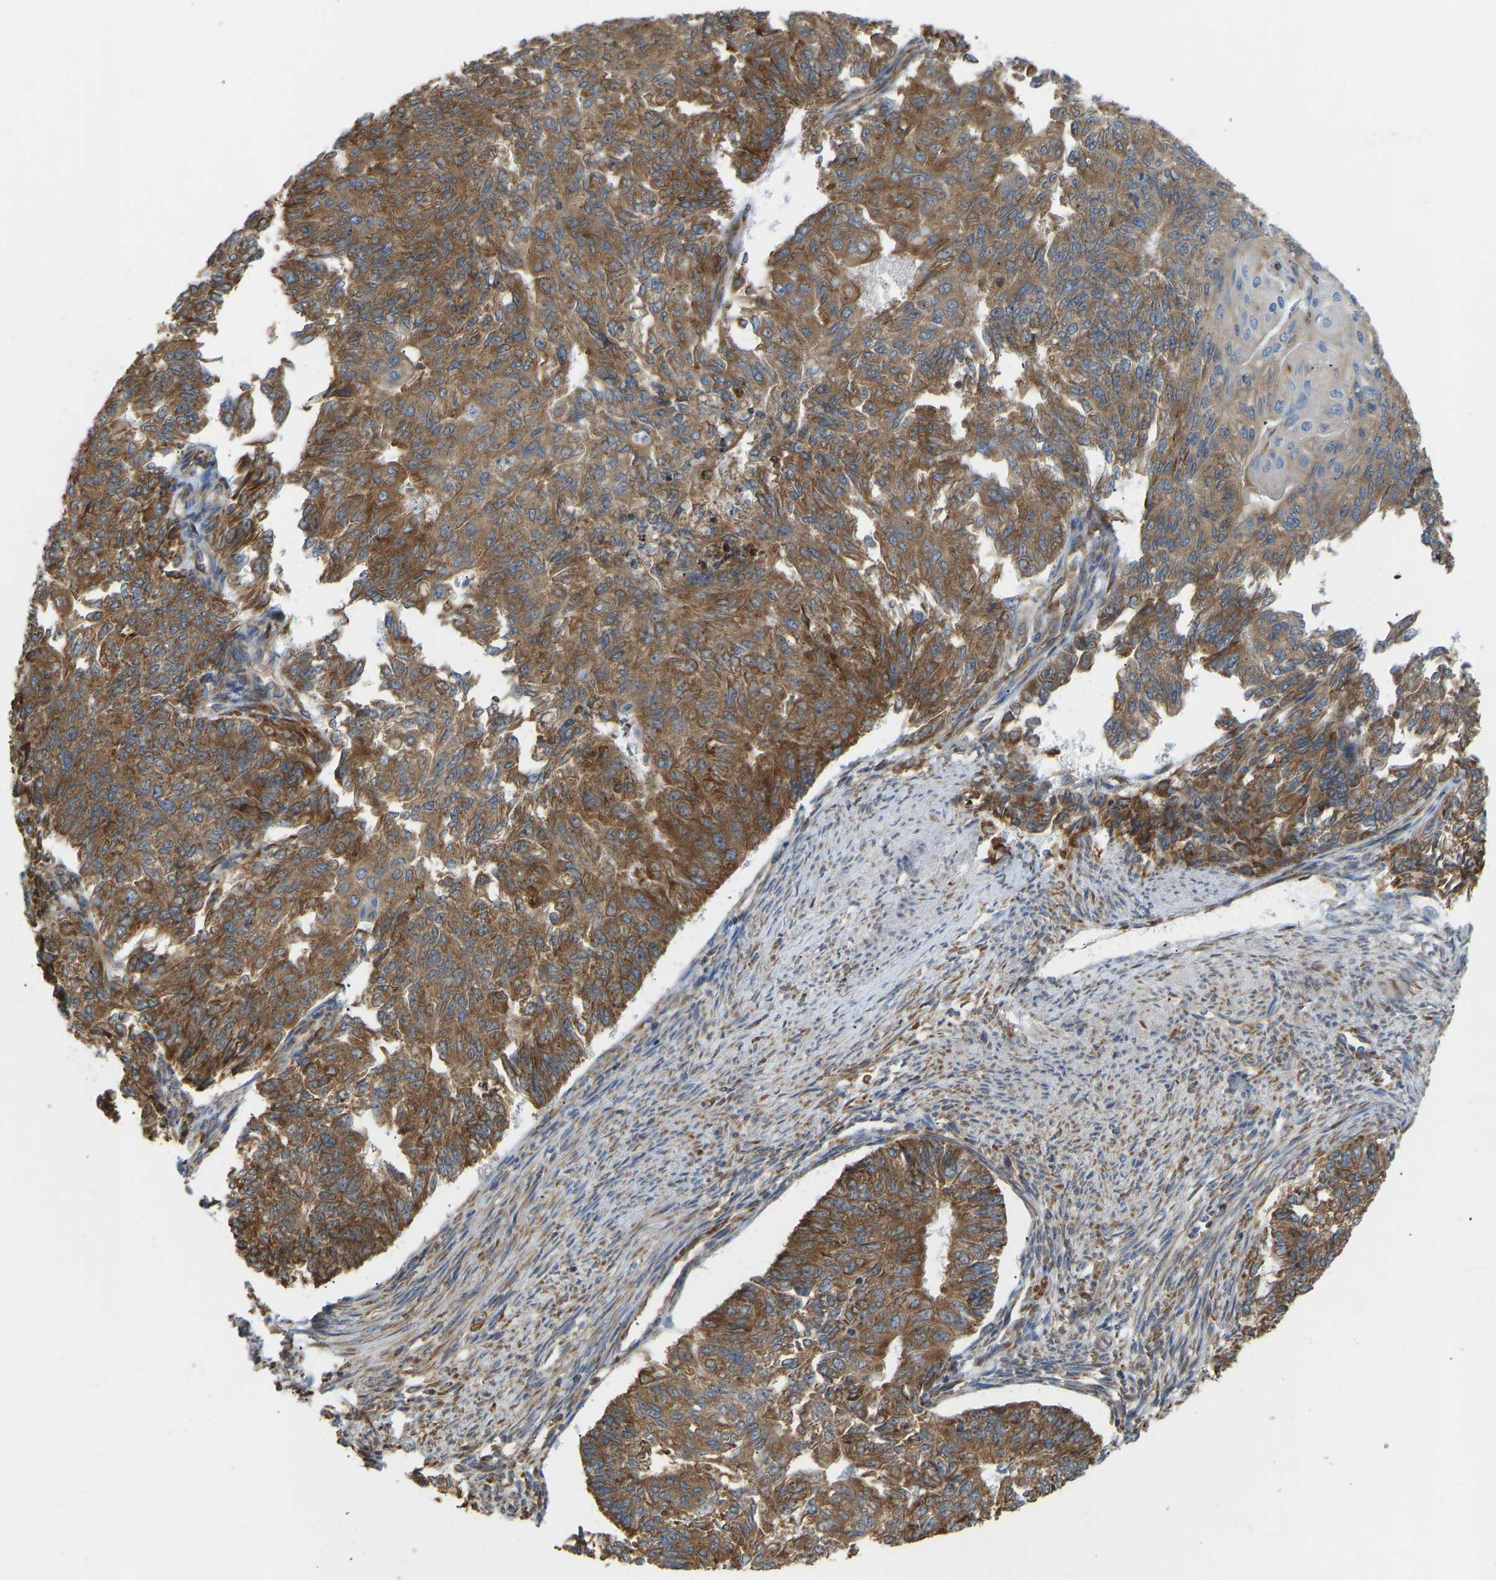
{"staining": {"intensity": "moderate", "quantity": ">75%", "location": "cytoplasmic/membranous"}, "tissue": "endometrial cancer", "cell_type": "Tumor cells", "image_type": "cancer", "snomed": [{"axis": "morphology", "description": "Adenocarcinoma, NOS"}, {"axis": "topography", "description": "Endometrium"}], "caption": "Immunohistochemistry (IHC) of human endometrial cancer displays medium levels of moderate cytoplasmic/membranous staining in approximately >75% of tumor cells.", "gene": "RPS6KB2", "patient": {"sex": "female", "age": 32}}